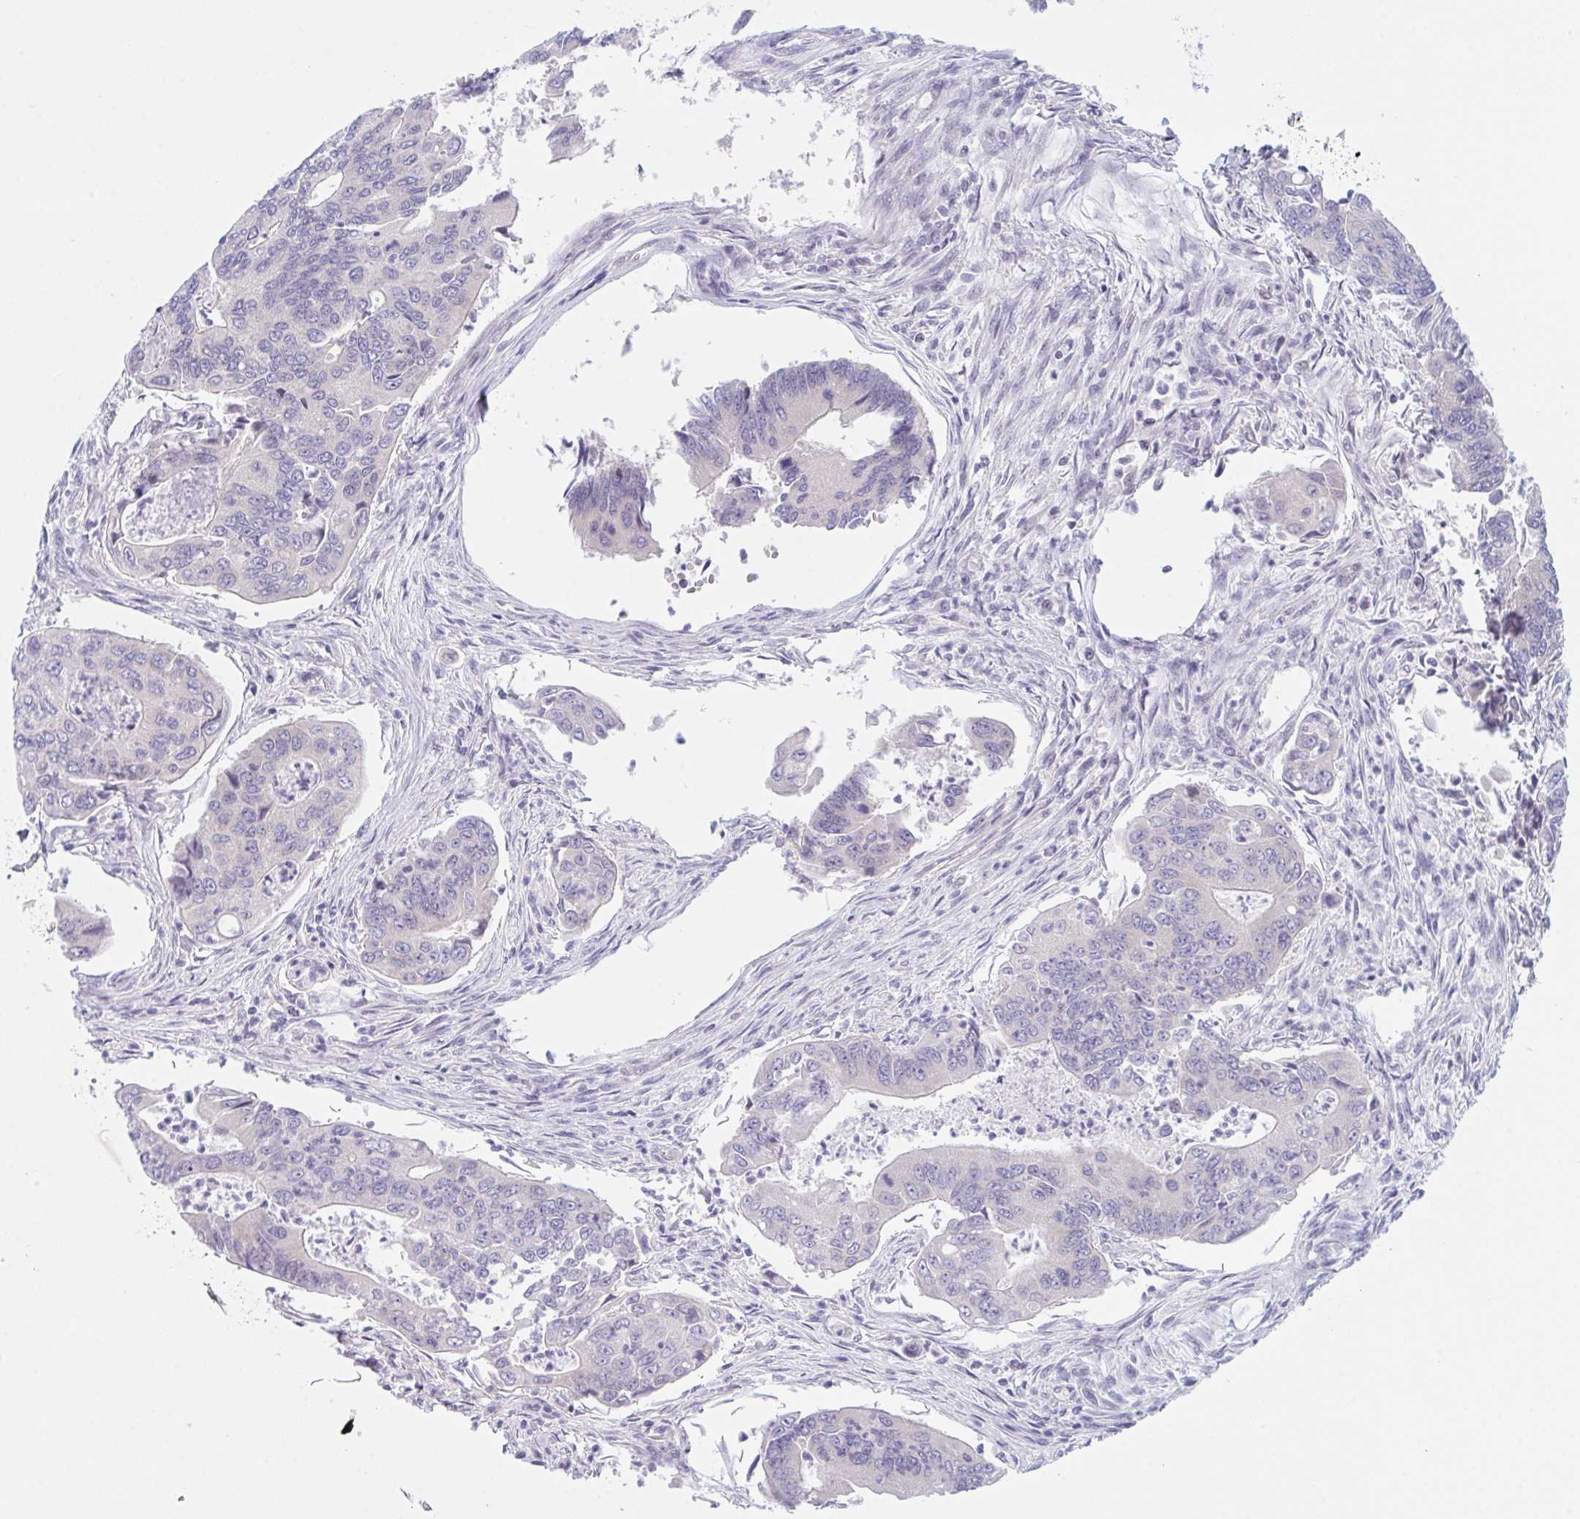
{"staining": {"intensity": "negative", "quantity": "none", "location": "none"}, "tissue": "colorectal cancer", "cell_type": "Tumor cells", "image_type": "cancer", "snomed": [{"axis": "morphology", "description": "Adenocarcinoma, NOS"}, {"axis": "topography", "description": "Colon"}], "caption": "Immunohistochemical staining of human colorectal adenocarcinoma demonstrates no significant expression in tumor cells. The staining was performed using DAB (3,3'-diaminobenzidine) to visualize the protein expression in brown, while the nuclei were stained in blue with hematoxylin (Magnification: 20x).", "gene": "NAA30", "patient": {"sex": "female", "age": 67}}